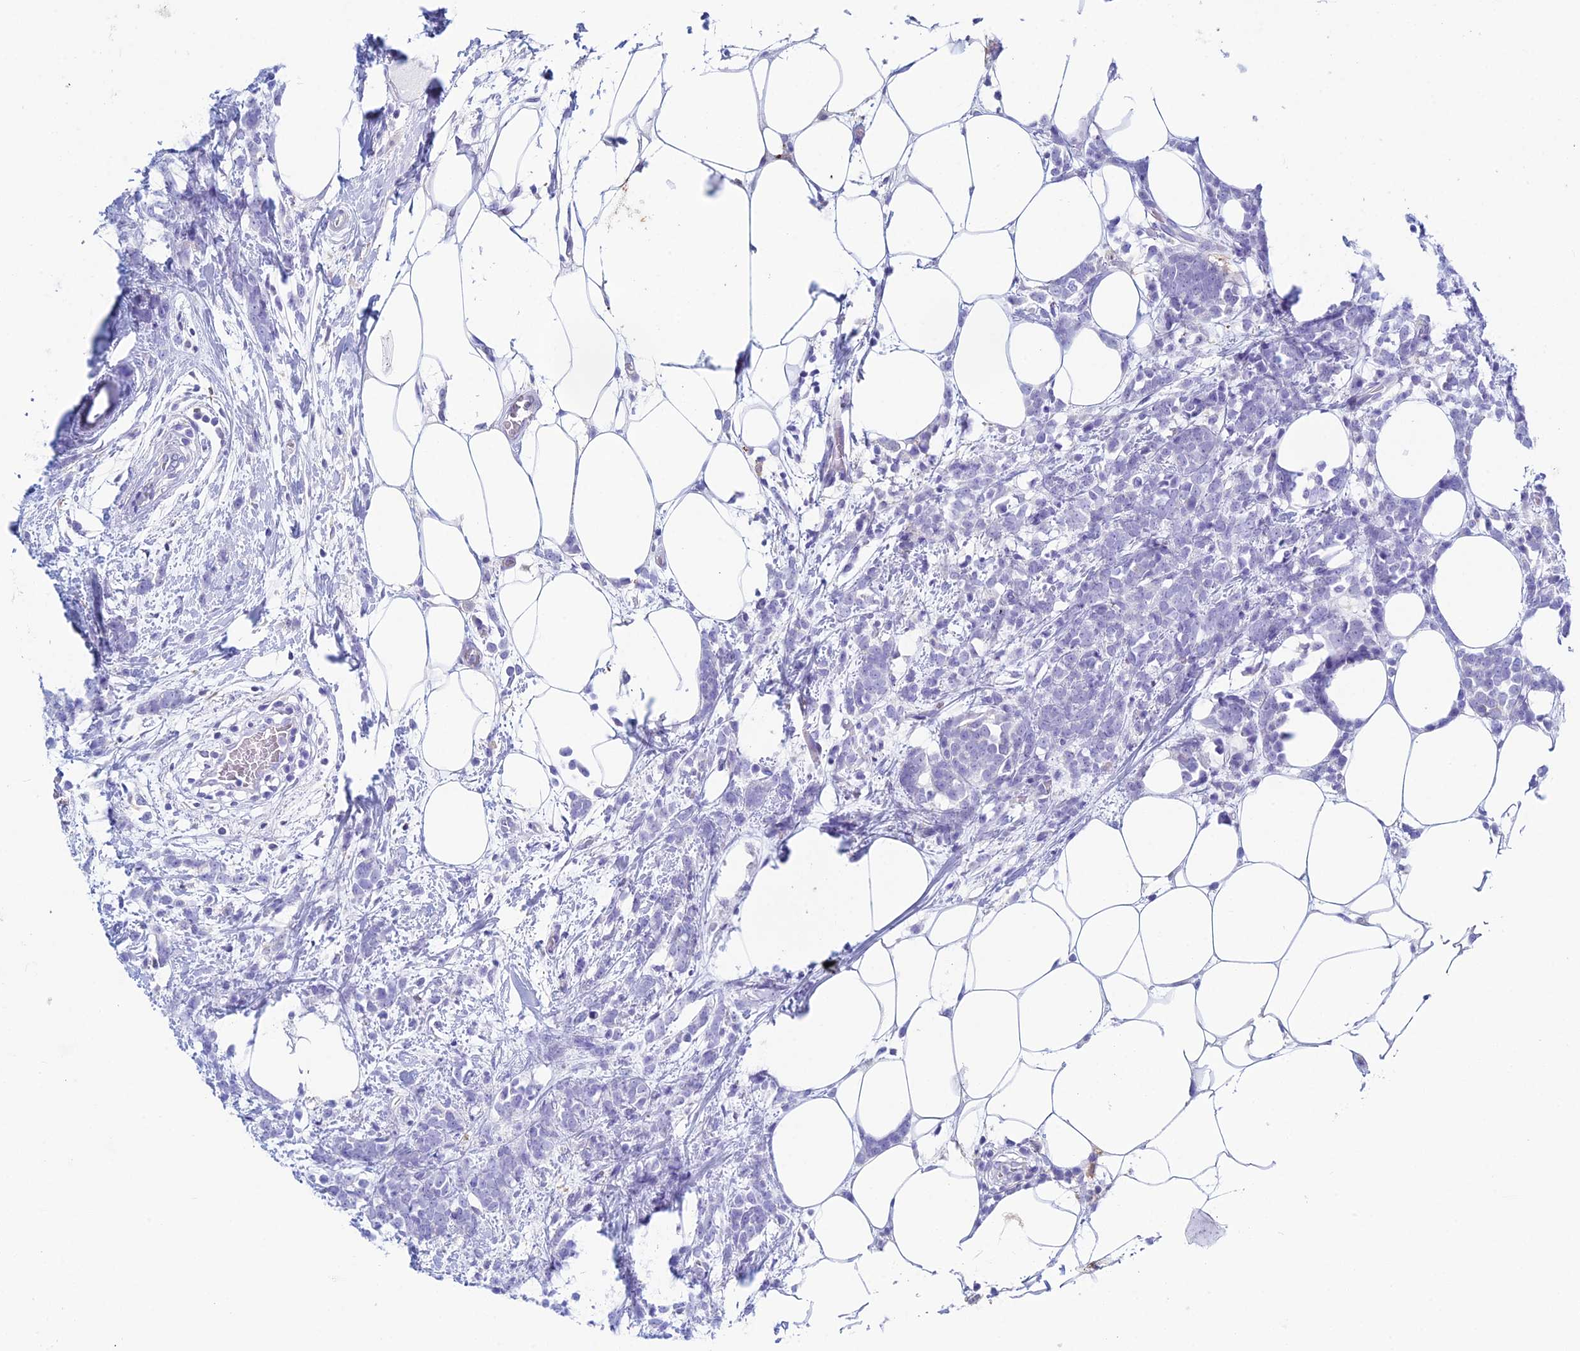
{"staining": {"intensity": "negative", "quantity": "none", "location": "none"}, "tissue": "breast cancer", "cell_type": "Tumor cells", "image_type": "cancer", "snomed": [{"axis": "morphology", "description": "Lobular carcinoma"}, {"axis": "topography", "description": "Breast"}], "caption": "A high-resolution photomicrograph shows immunohistochemistry (IHC) staining of lobular carcinoma (breast), which demonstrates no significant expression in tumor cells. The staining is performed using DAB (3,3'-diaminobenzidine) brown chromogen with nuclei counter-stained in using hematoxylin.", "gene": "KCNK17", "patient": {"sex": "female", "age": 58}}